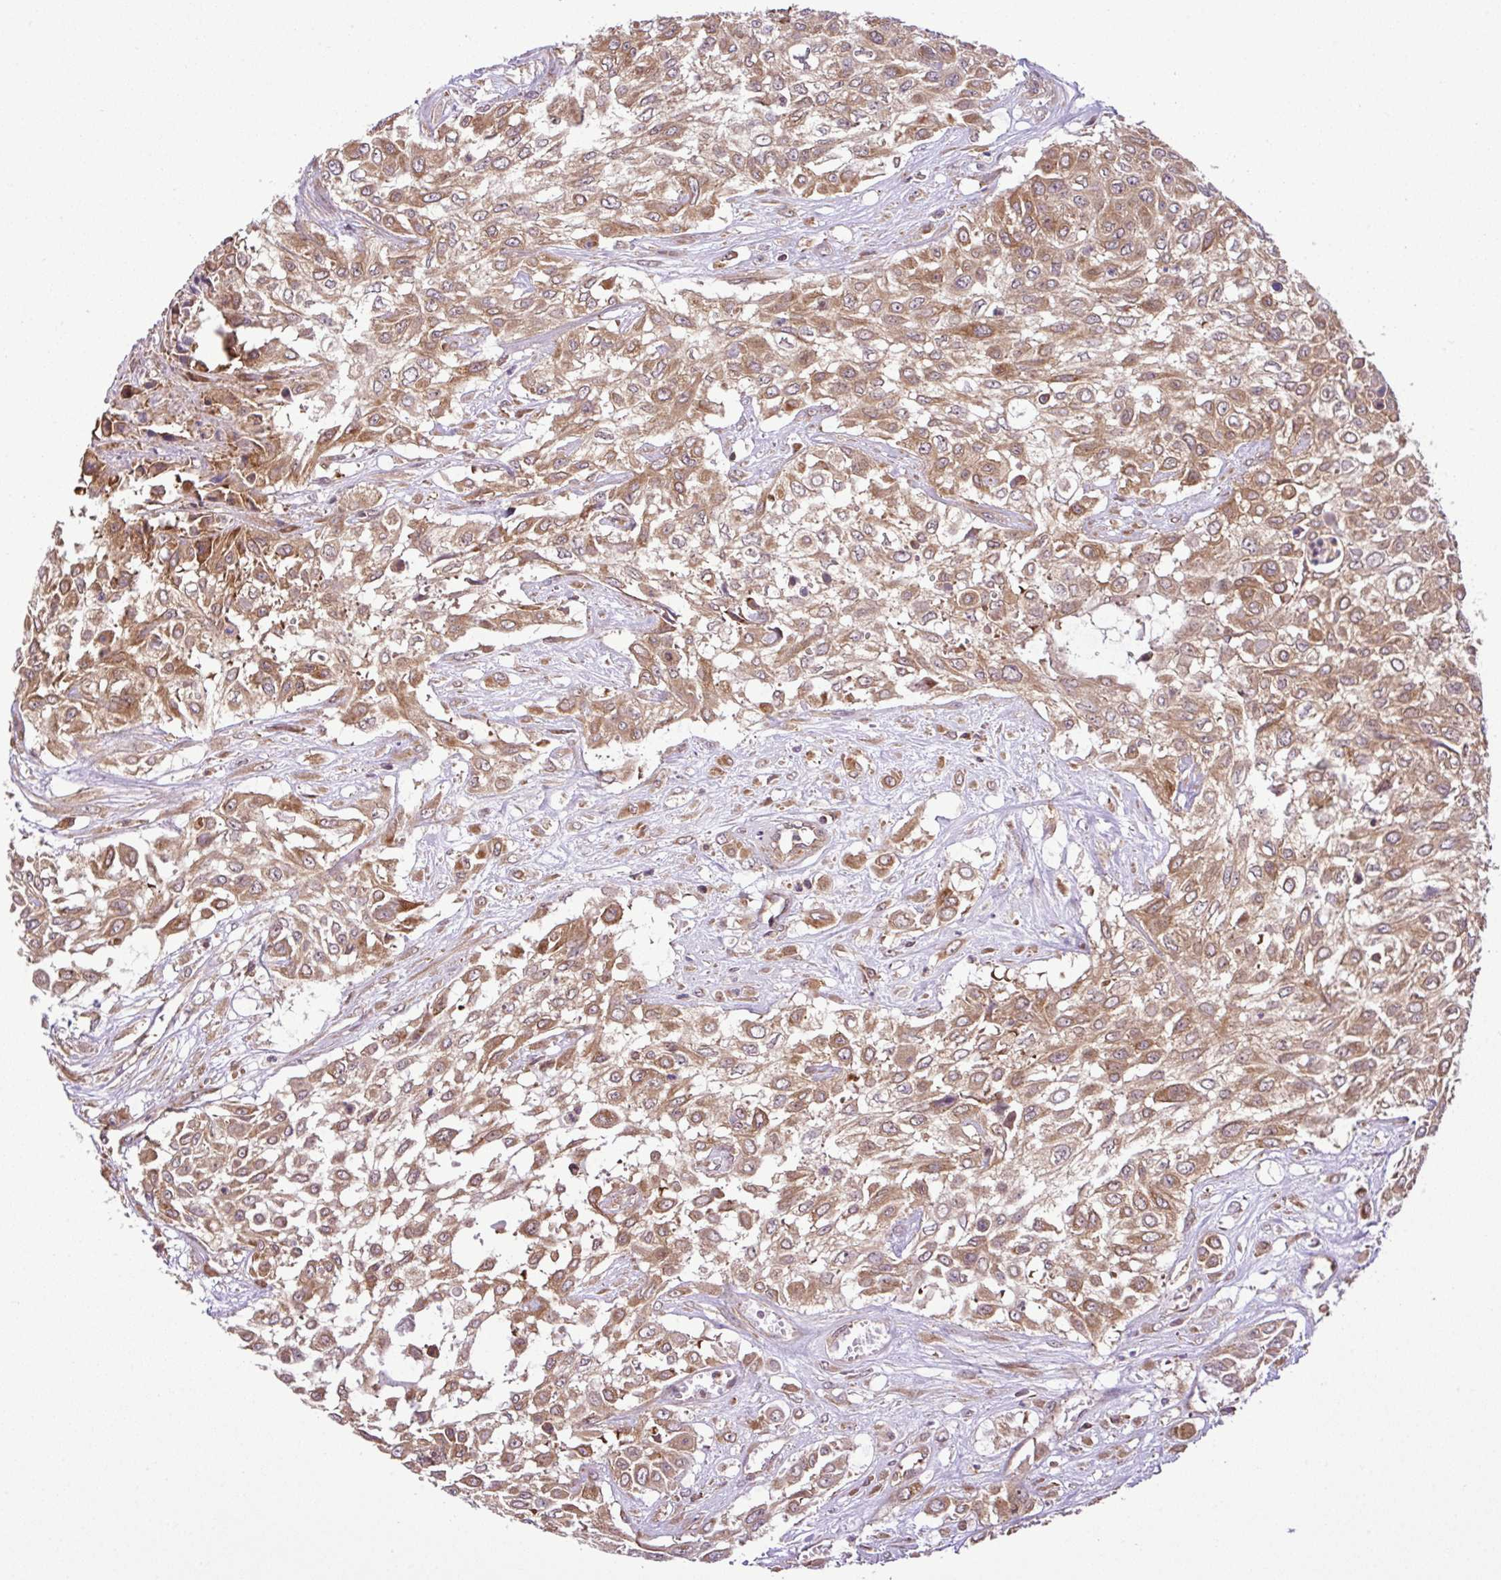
{"staining": {"intensity": "moderate", "quantity": ">75%", "location": "cytoplasmic/membranous"}, "tissue": "urothelial cancer", "cell_type": "Tumor cells", "image_type": "cancer", "snomed": [{"axis": "morphology", "description": "Urothelial carcinoma, High grade"}, {"axis": "topography", "description": "Urinary bladder"}], "caption": "A medium amount of moderate cytoplasmic/membranous positivity is identified in approximately >75% of tumor cells in urothelial cancer tissue.", "gene": "DLGAP4", "patient": {"sex": "male", "age": 57}}